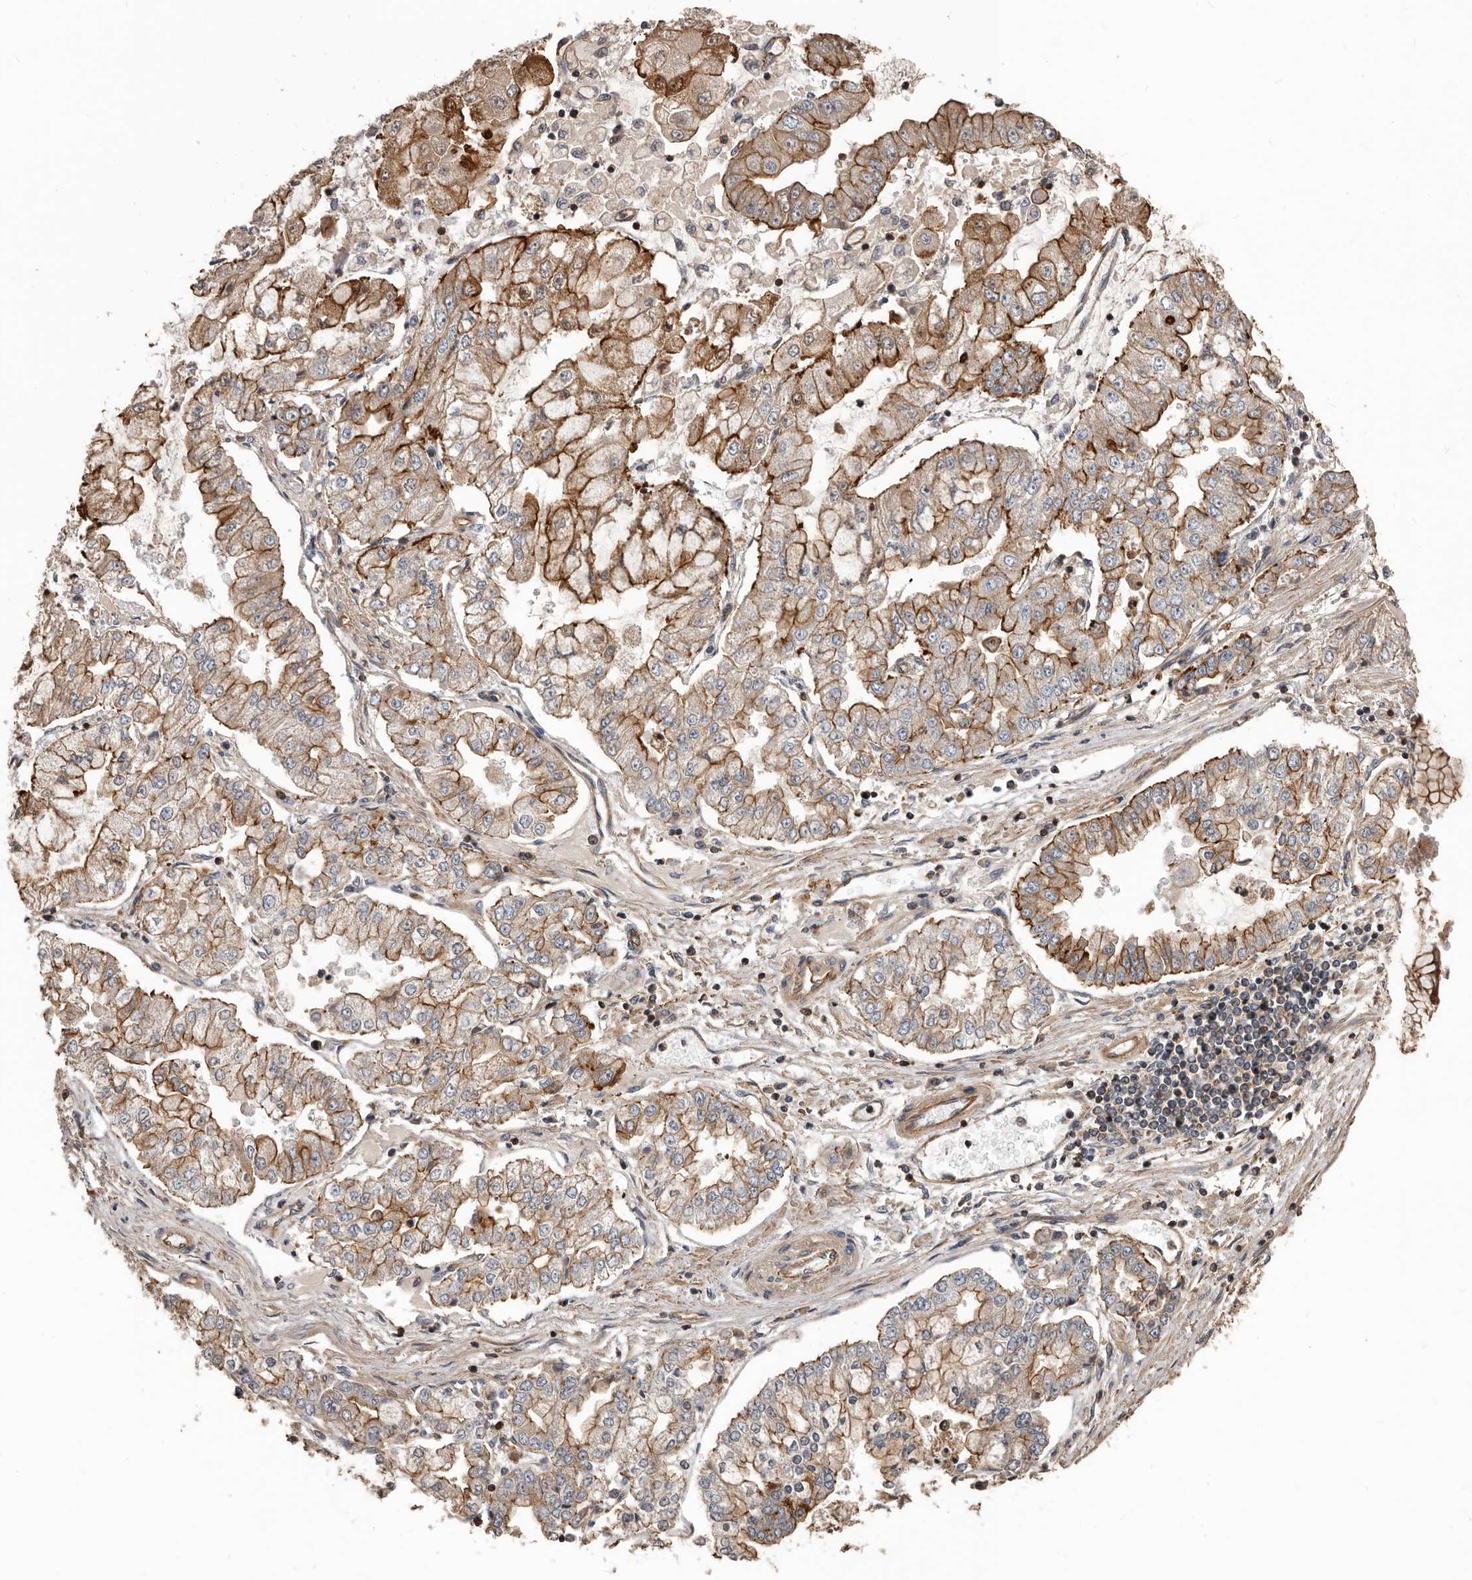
{"staining": {"intensity": "moderate", "quantity": ">75%", "location": "cytoplasmic/membranous"}, "tissue": "stomach cancer", "cell_type": "Tumor cells", "image_type": "cancer", "snomed": [{"axis": "morphology", "description": "Adenocarcinoma, NOS"}, {"axis": "topography", "description": "Stomach"}], "caption": "Approximately >75% of tumor cells in stomach cancer show moderate cytoplasmic/membranous protein expression as visualized by brown immunohistochemical staining.", "gene": "PNRC2", "patient": {"sex": "male", "age": 76}}